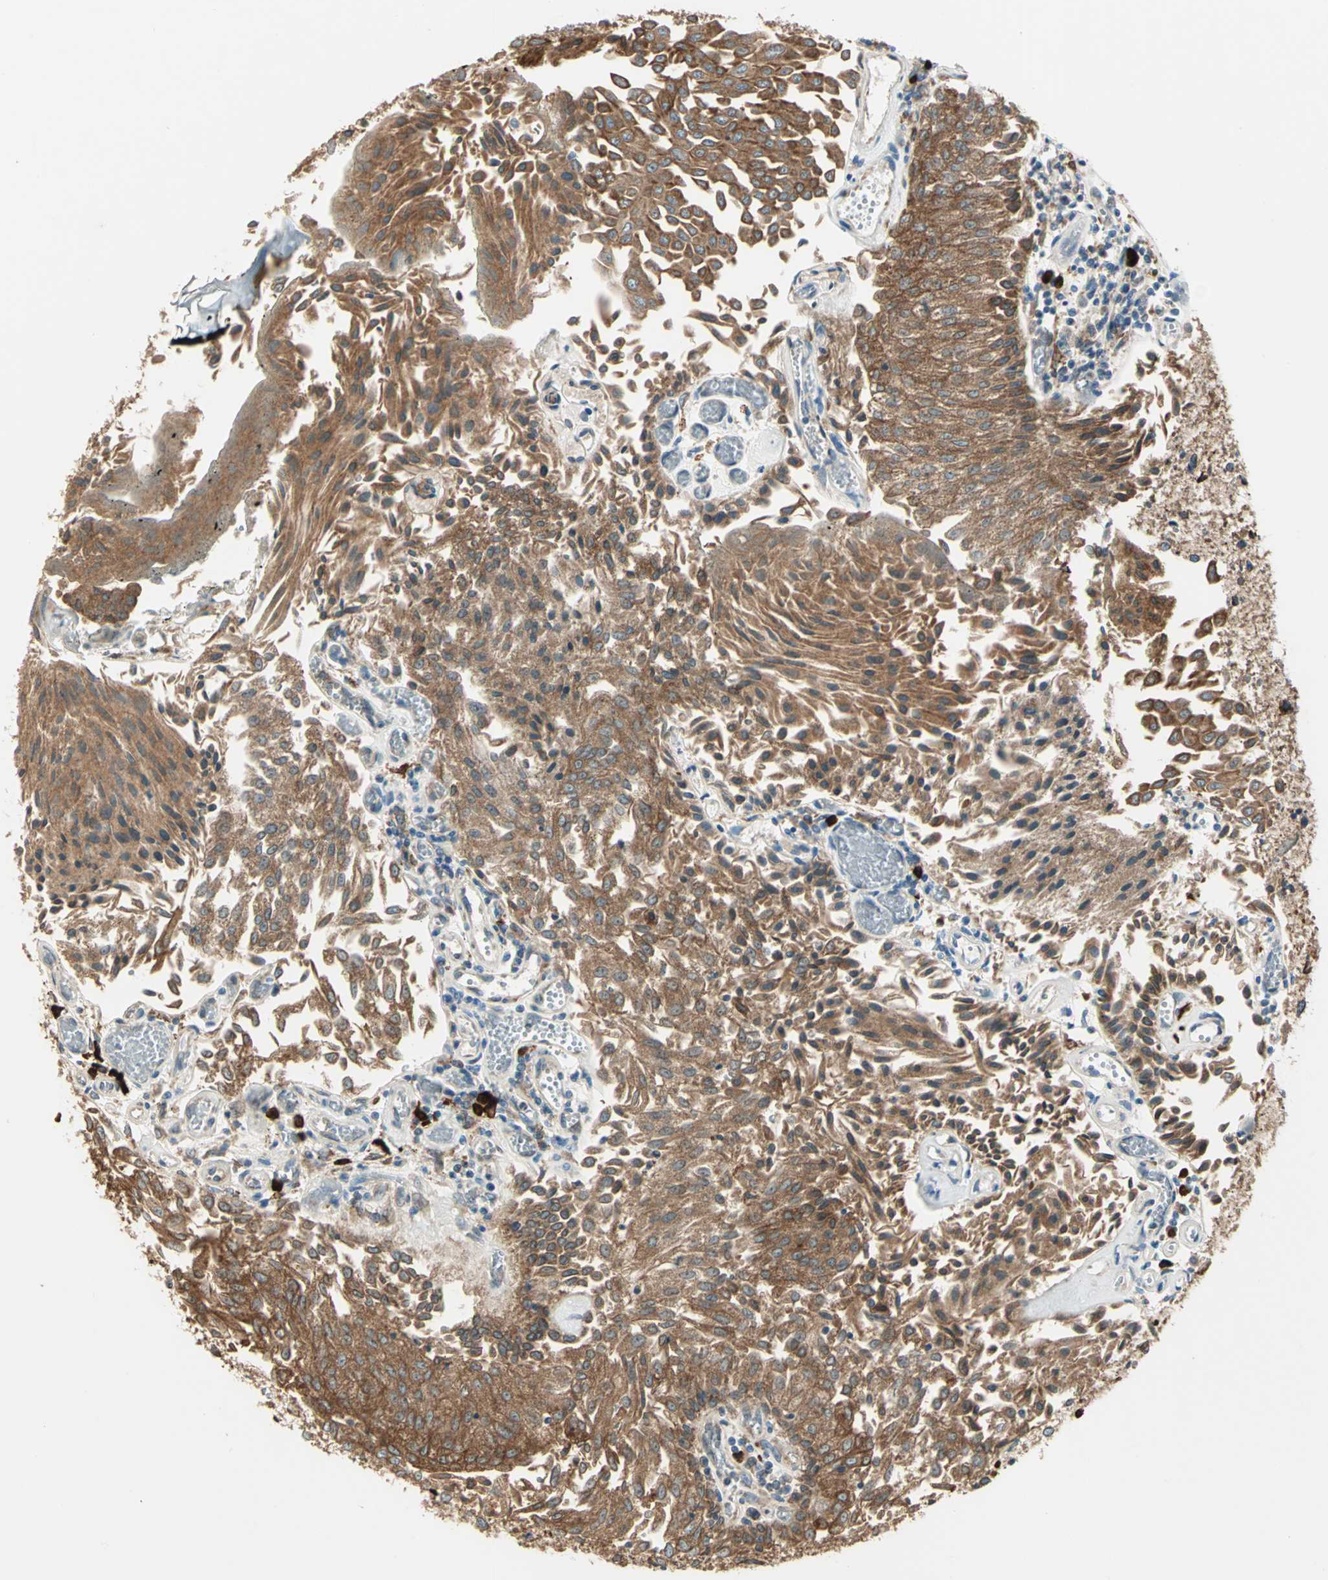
{"staining": {"intensity": "moderate", "quantity": ">75%", "location": "cytoplasmic/membranous"}, "tissue": "urothelial cancer", "cell_type": "Tumor cells", "image_type": "cancer", "snomed": [{"axis": "morphology", "description": "Urothelial carcinoma, Low grade"}, {"axis": "topography", "description": "Urinary bladder"}], "caption": "Urothelial carcinoma (low-grade) stained with a brown dye reveals moderate cytoplasmic/membranous positive positivity in about >75% of tumor cells.", "gene": "PDIA4", "patient": {"sex": "male", "age": 86}}